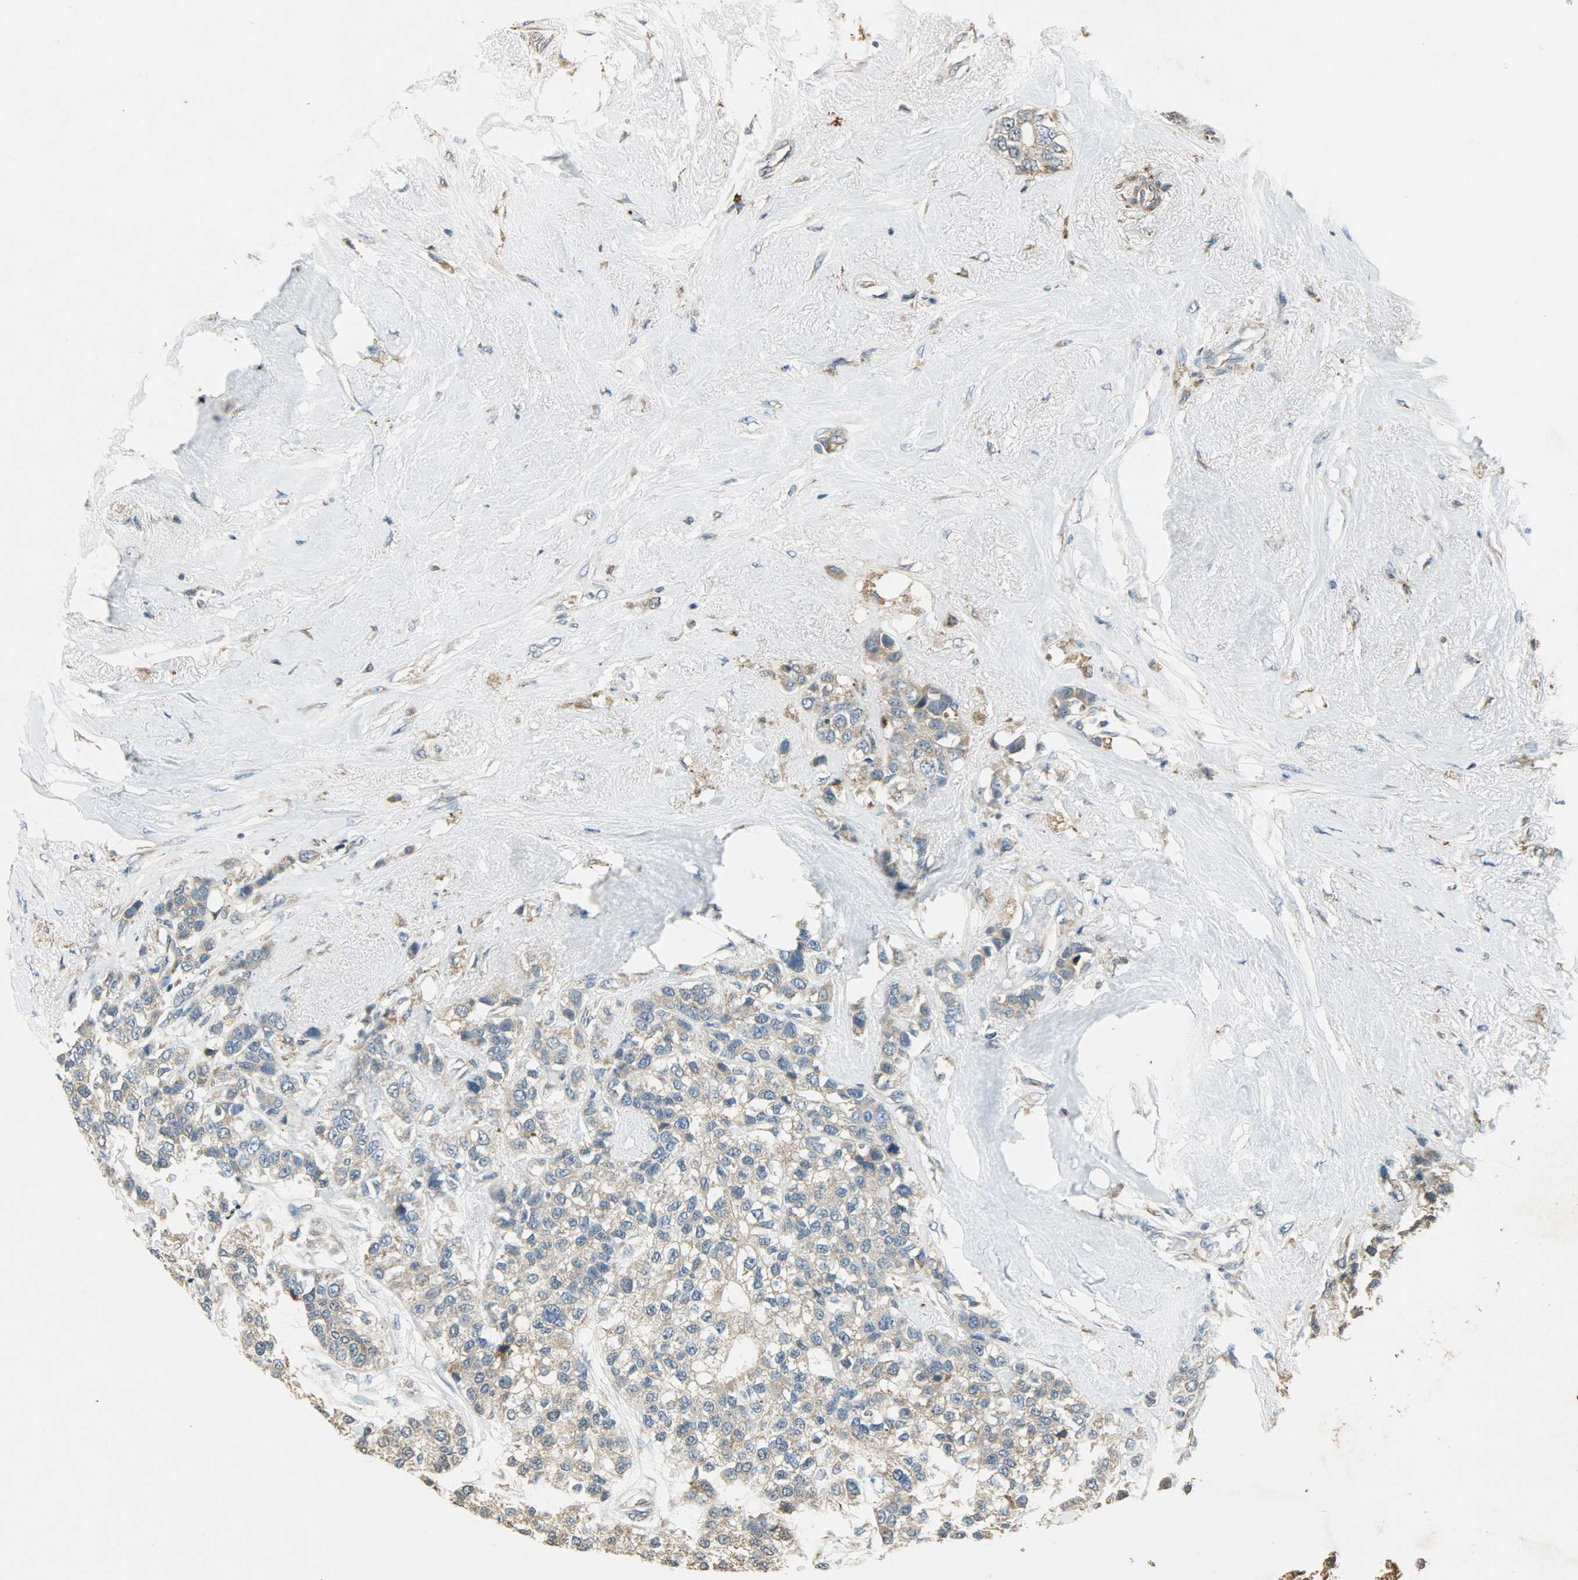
{"staining": {"intensity": "moderate", "quantity": ">75%", "location": "cytoplasmic/membranous"}, "tissue": "breast cancer", "cell_type": "Tumor cells", "image_type": "cancer", "snomed": [{"axis": "morphology", "description": "Duct carcinoma"}, {"axis": "topography", "description": "Breast"}], "caption": "Breast intraductal carcinoma tissue demonstrates moderate cytoplasmic/membranous staining in approximately >75% of tumor cells", "gene": "HSPA5", "patient": {"sex": "female", "age": 51}}